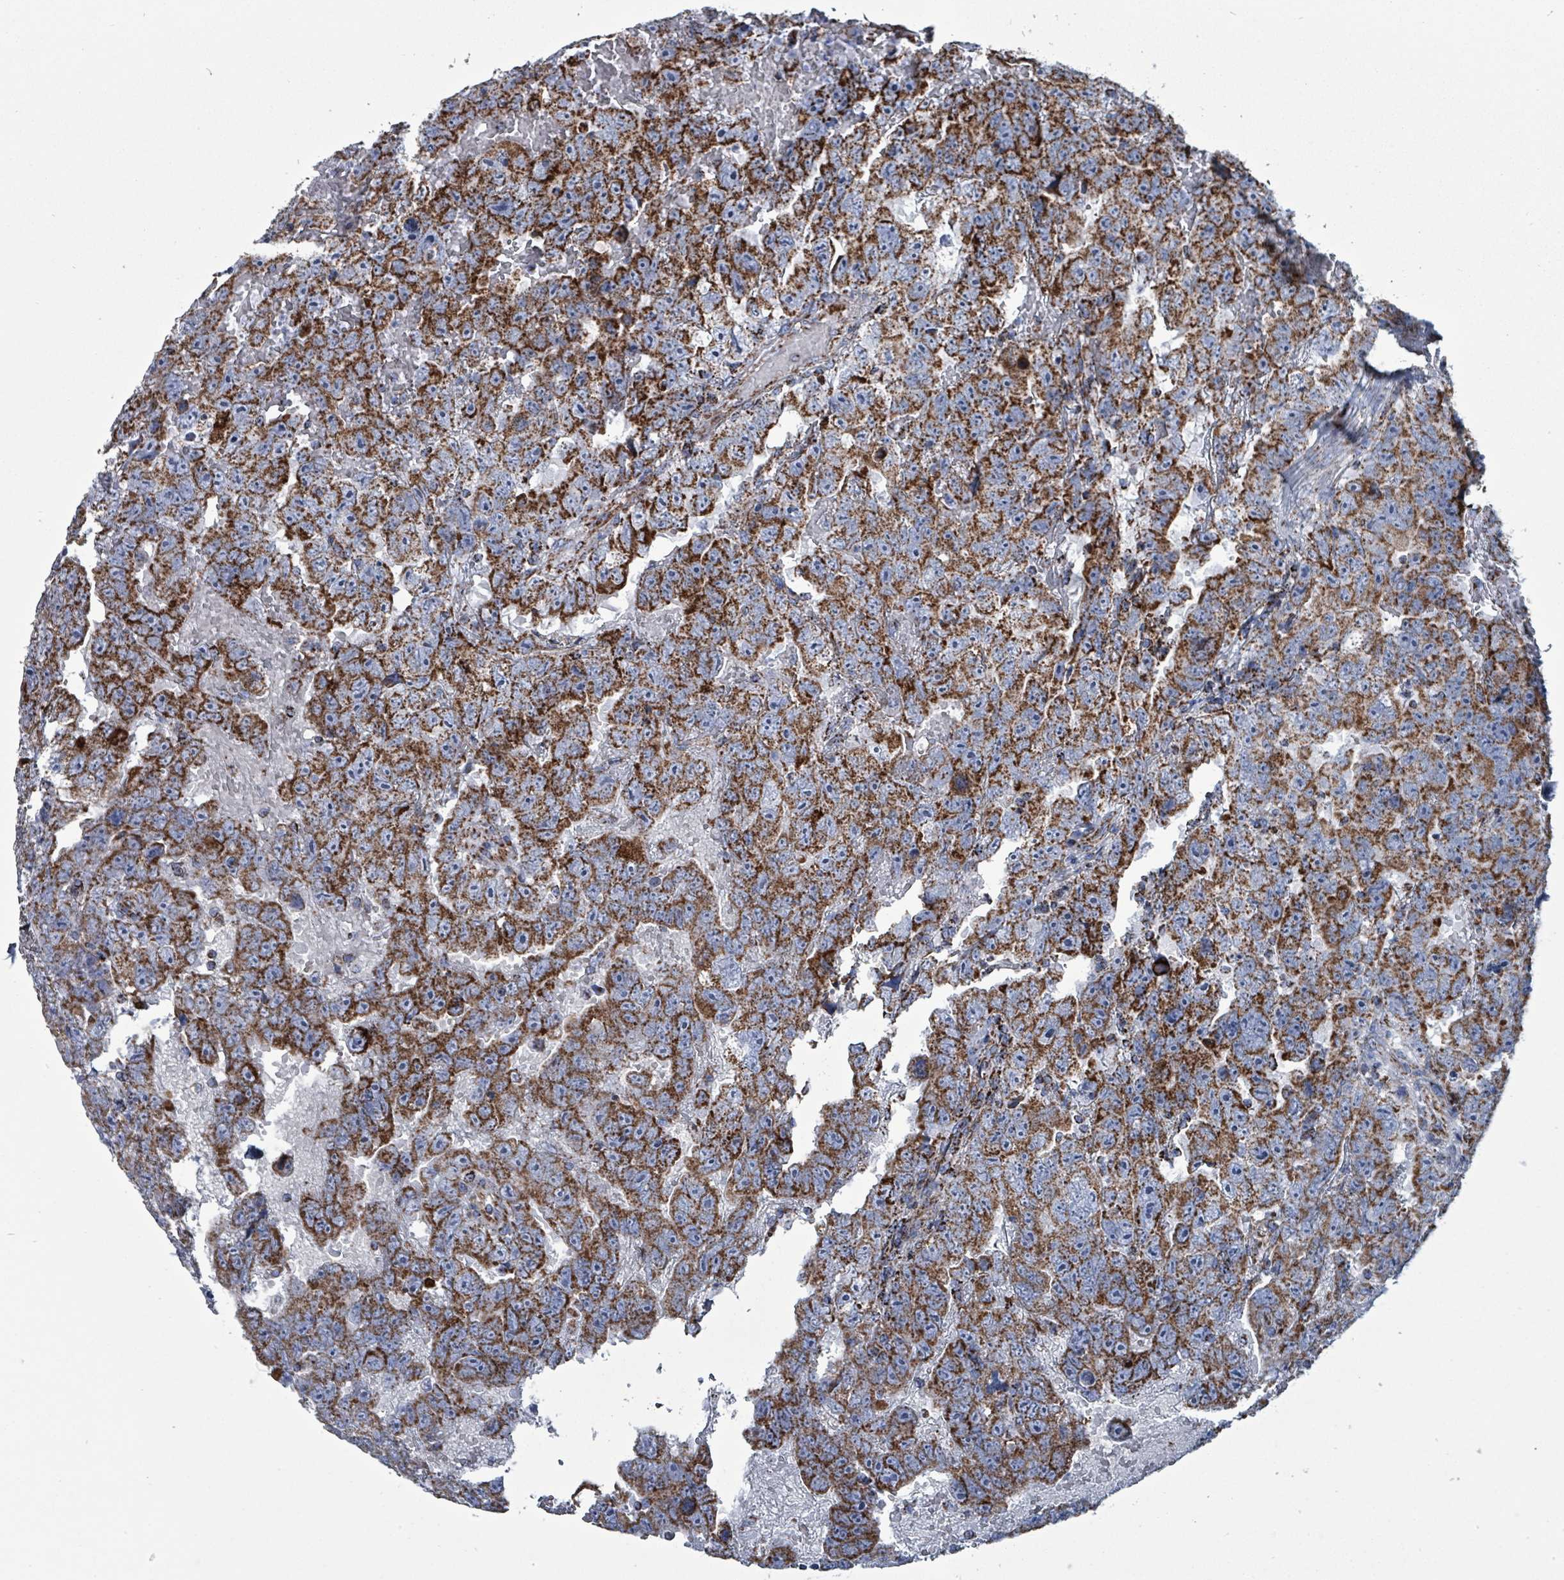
{"staining": {"intensity": "strong", "quantity": ">75%", "location": "cytoplasmic/membranous"}, "tissue": "testis cancer", "cell_type": "Tumor cells", "image_type": "cancer", "snomed": [{"axis": "morphology", "description": "Carcinoma, Embryonal, NOS"}, {"axis": "topography", "description": "Testis"}], "caption": "This is an image of IHC staining of testis cancer (embryonal carcinoma), which shows strong positivity in the cytoplasmic/membranous of tumor cells.", "gene": "IDH3B", "patient": {"sex": "male", "age": 45}}